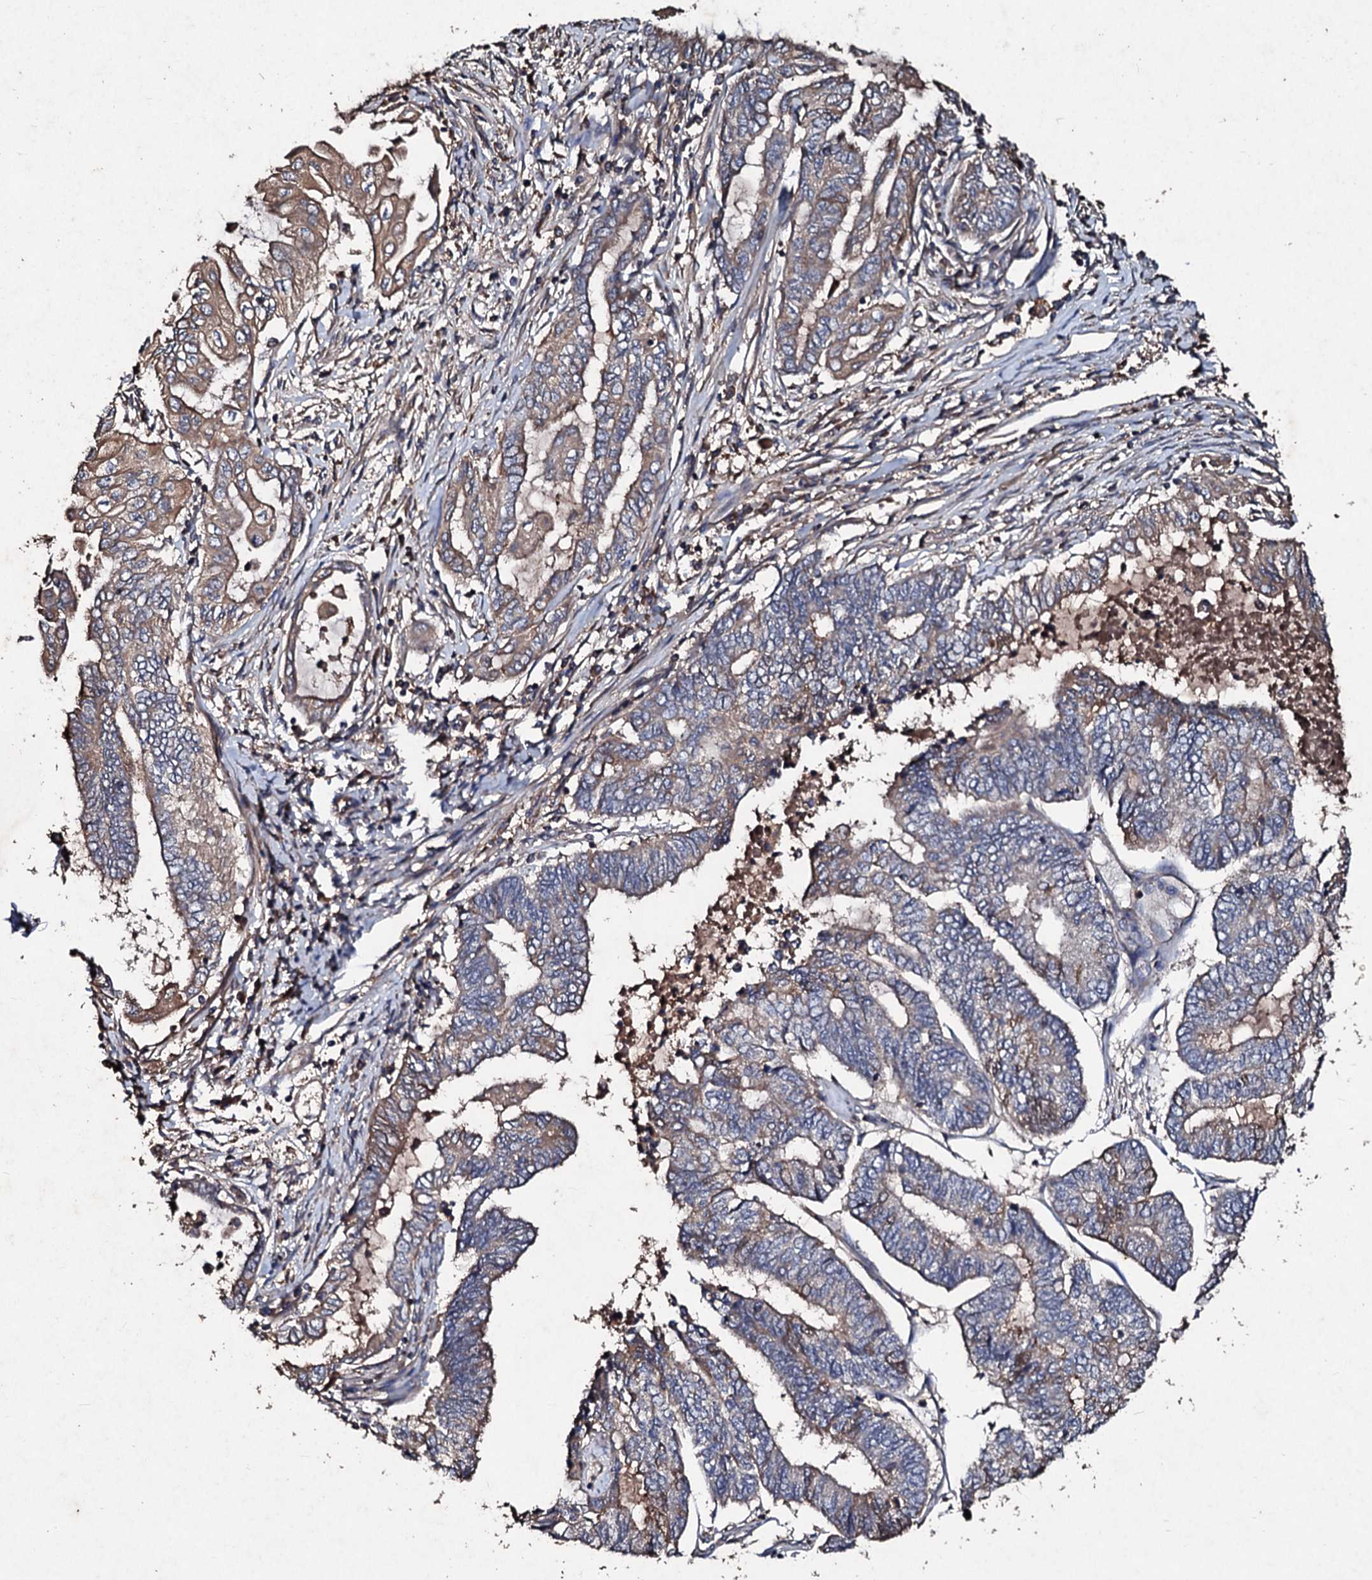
{"staining": {"intensity": "weak", "quantity": "25%-75%", "location": "cytoplasmic/membranous"}, "tissue": "endometrial cancer", "cell_type": "Tumor cells", "image_type": "cancer", "snomed": [{"axis": "morphology", "description": "Adenocarcinoma, NOS"}, {"axis": "topography", "description": "Uterus"}, {"axis": "topography", "description": "Endometrium"}], "caption": "Protein expression by IHC reveals weak cytoplasmic/membranous staining in approximately 25%-75% of tumor cells in endometrial adenocarcinoma. Using DAB (3,3'-diaminobenzidine) (brown) and hematoxylin (blue) stains, captured at high magnification using brightfield microscopy.", "gene": "KERA", "patient": {"sex": "female", "age": 70}}